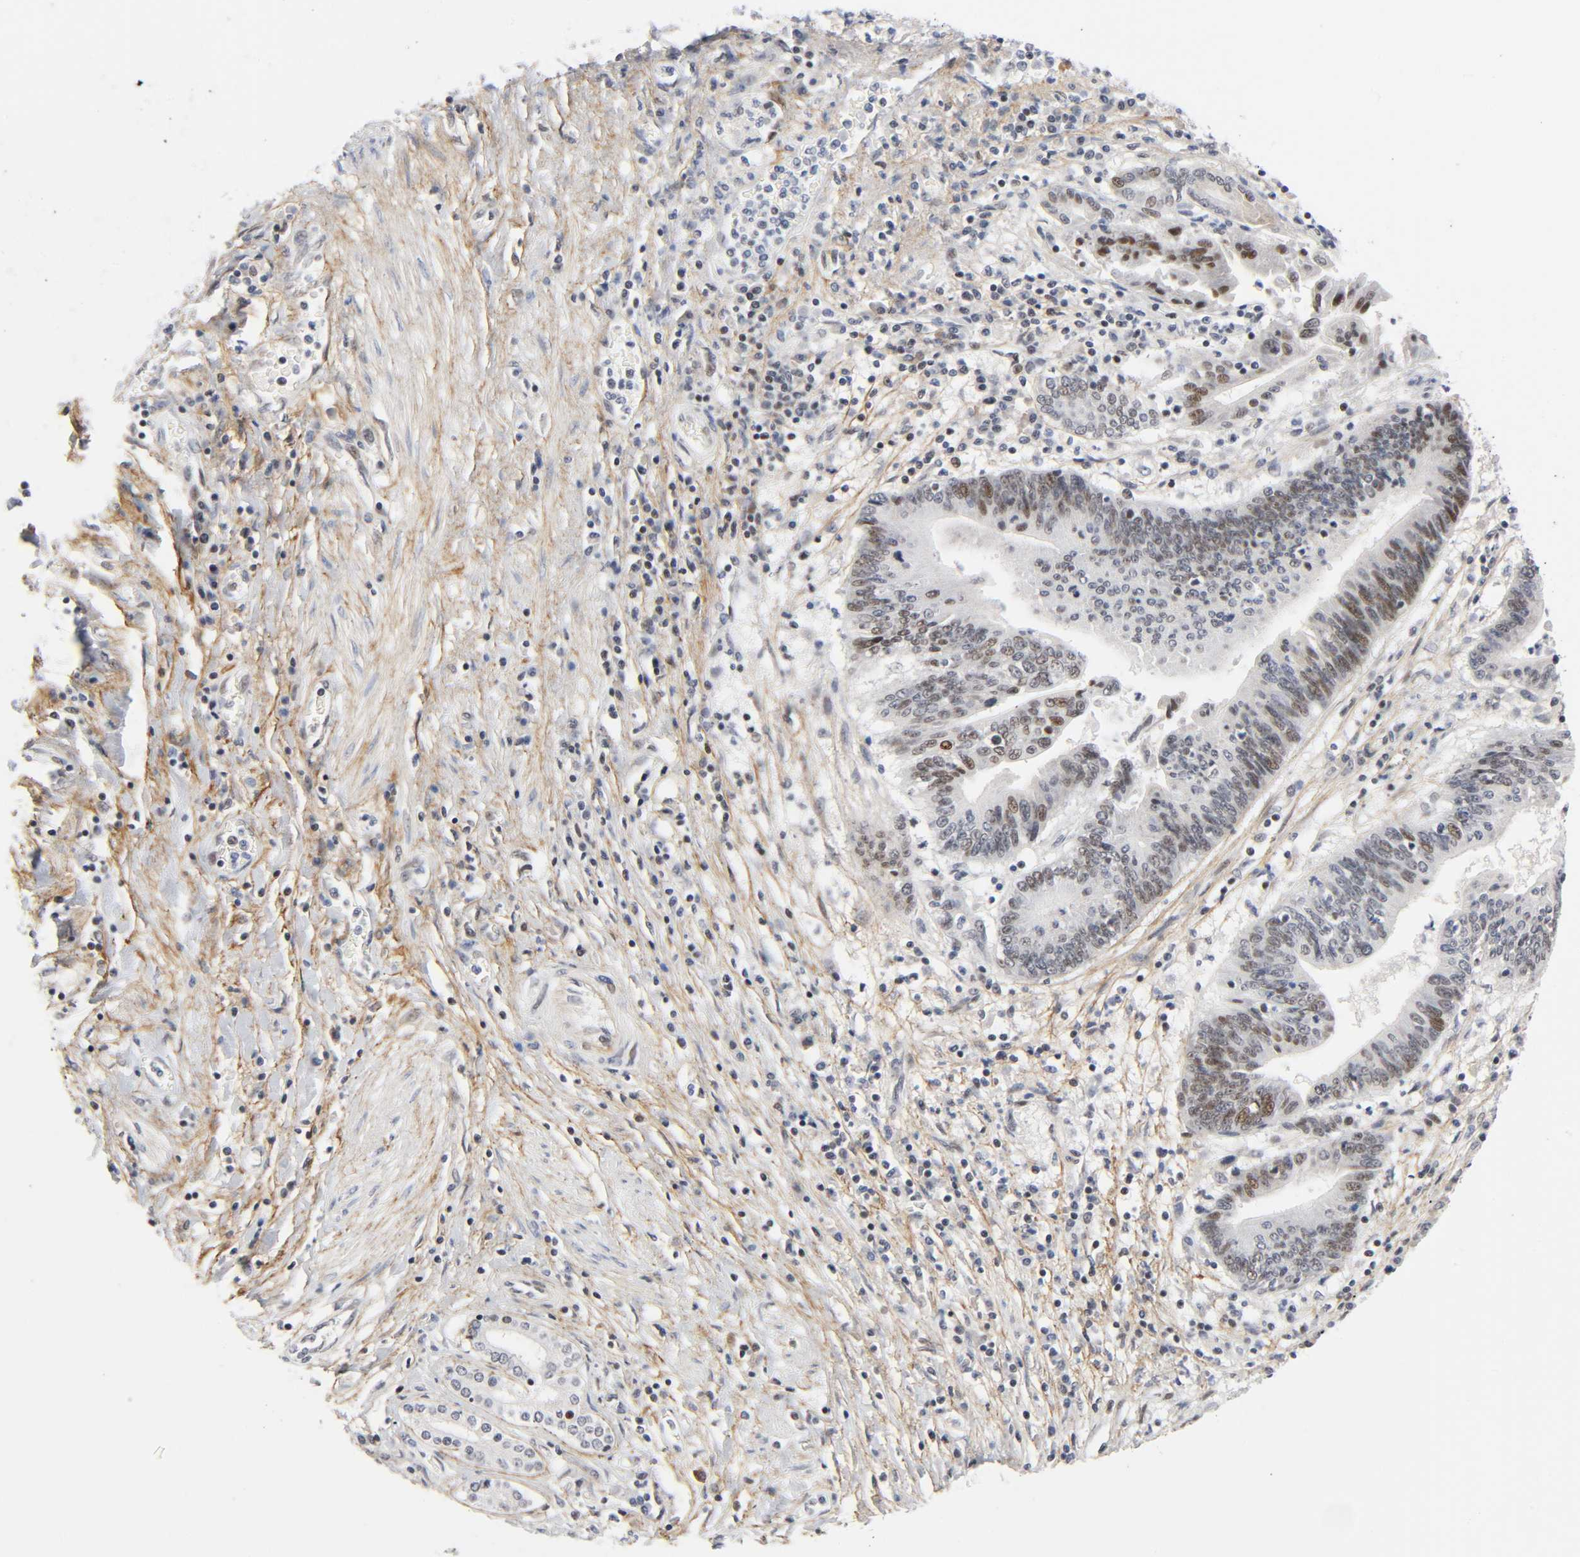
{"staining": {"intensity": "moderate", "quantity": "25%-75%", "location": "nuclear"}, "tissue": "pancreatic cancer", "cell_type": "Tumor cells", "image_type": "cancer", "snomed": [{"axis": "morphology", "description": "Adenocarcinoma, NOS"}, {"axis": "topography", "description": "Pancreas"}], "caption": "Protein staining of adenocarcinoma (pancreatic) tissue shows moderate nuclear positivity in about 25%-75% of tumor cells.", "gene": "DIDO1", "patient": {"sex": "female", "age": 48}}